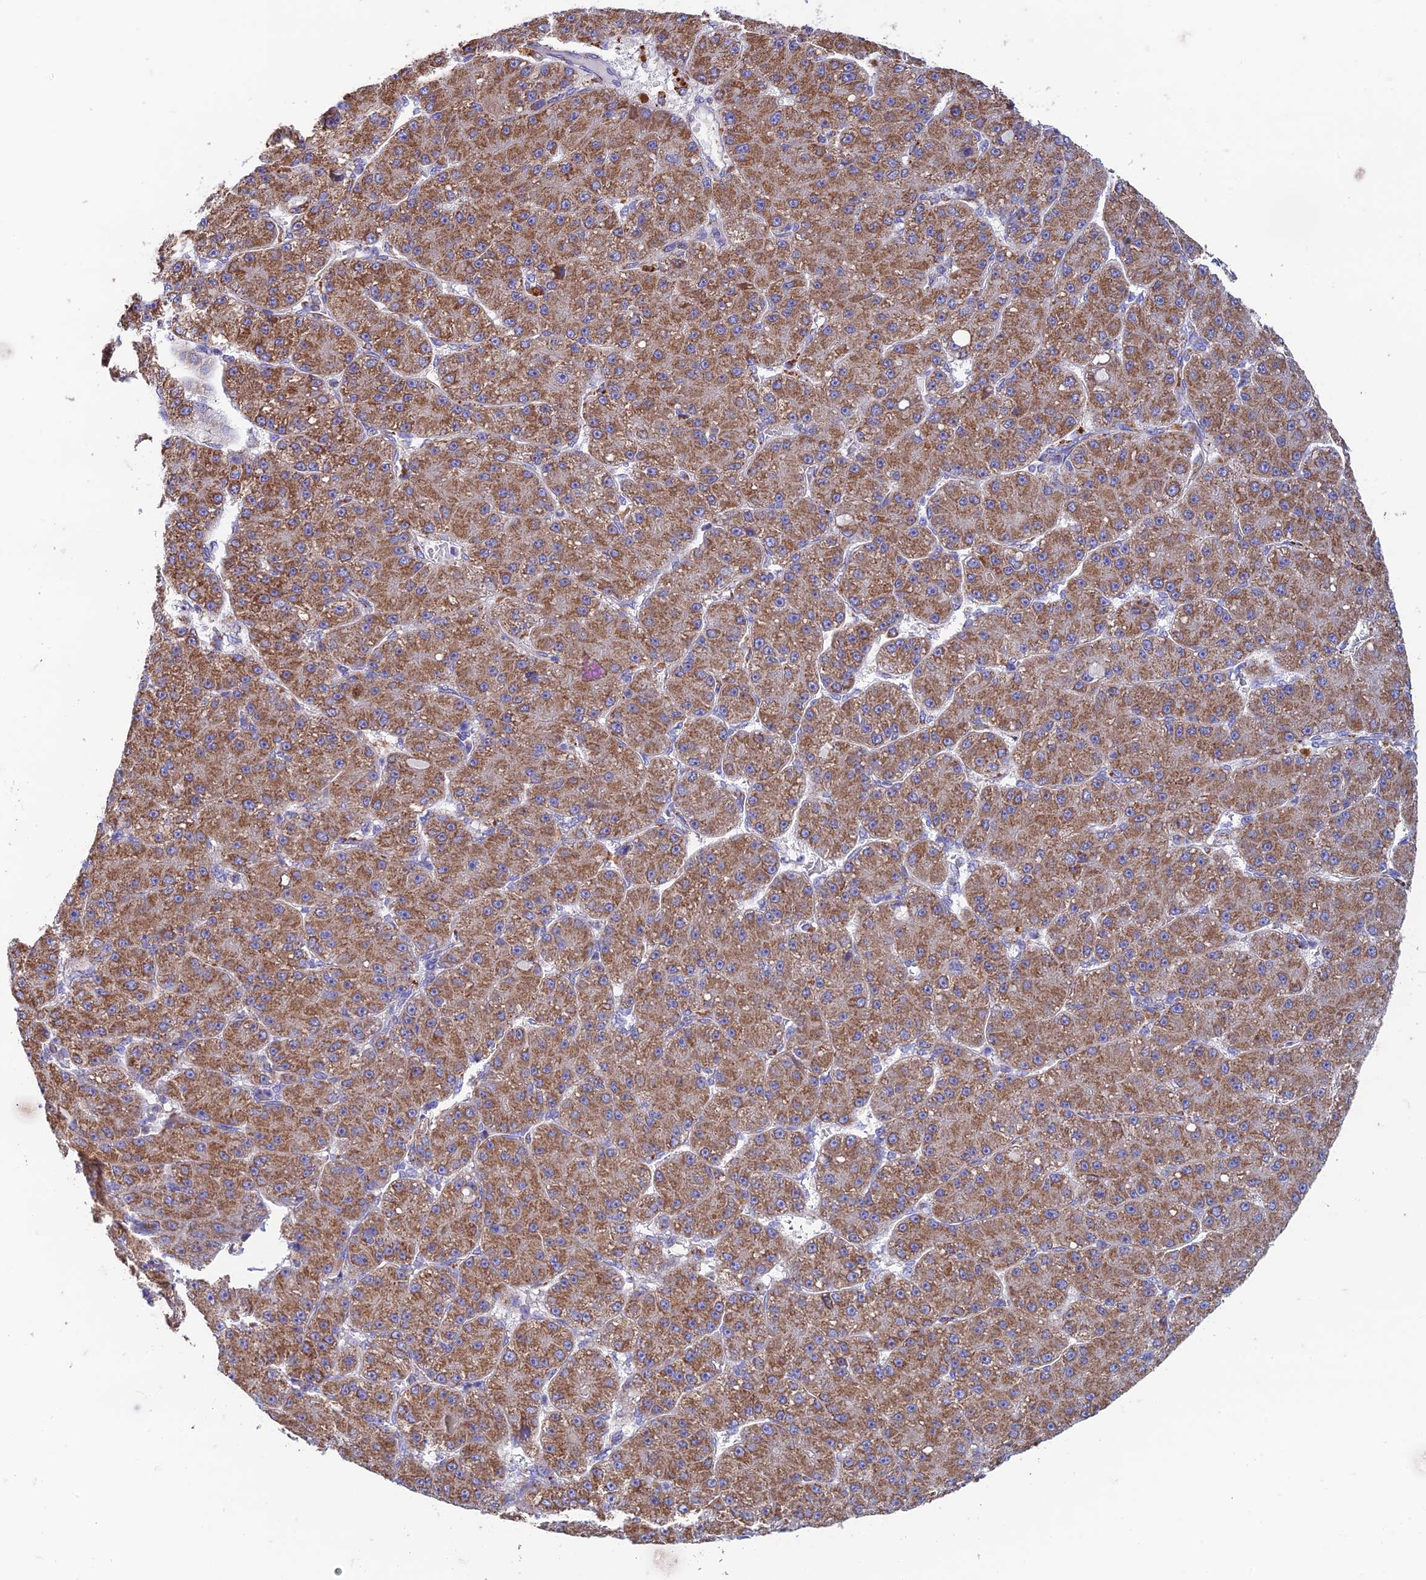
{"staining": {"intensity": "moderate", "quantity": ">75%", "location": "cytoplasmic/membranous"}, "tissue": "liver cancer", "cell_type": "Tumor cells", "image_type": "cancer", "snomed": [{"axis": "morphology", "description": "Carcinoma, Hepatocellular, NOS"}, {"axis": "topography", "description": "Liver"}], "caption": "A brown stain labels moderate cytoplasmic/membranous positivity of a protein in human liver cancer tumor cells.", "gene": "ZNF181", "patient": {"sex": "male", "age": 67}}